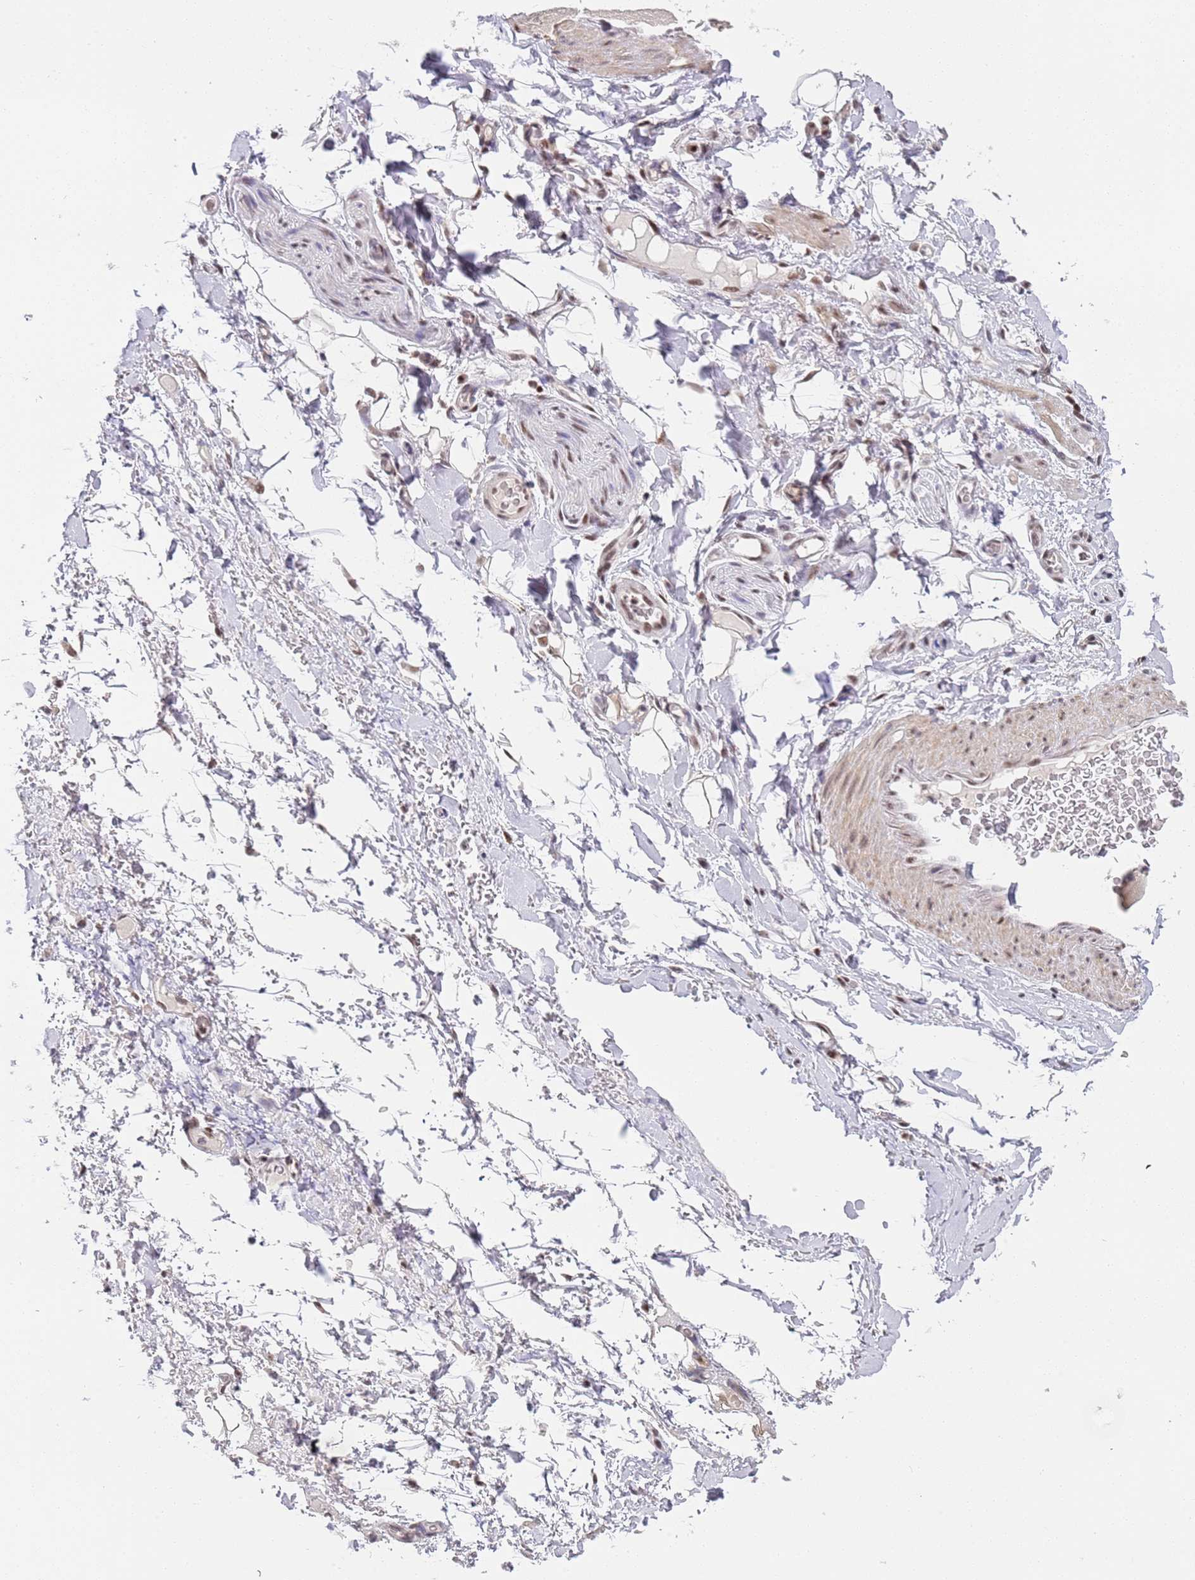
{"staining": {"intensity": "moderate", "quantity": ">75%", "location": "nuclear"}, "tissue": "adipose tissue", "cell_type": "Adipocytes", "image_type": "normal", "snomed": [{"axis": "morphology", "description": "Normal tissue, NOS"}, {"axis": "morphology", "description": "Adenocarcinoma, NOS"}, {"axis": "topography", "description": "Stomach, upper"}, {"axis": "topography", "description": "Peripheral nerve tissue"}], "caption": "IHC micrograph of benign adipose tissue: human adipose tissue stained using IHC shows medium levels of moderate protein expression localized specifically in the nuclear of adipocytes, appearing as a nuclear brown color.", "gene": "AKAP8L", "patient": {"sex": "male", "age": 62}}